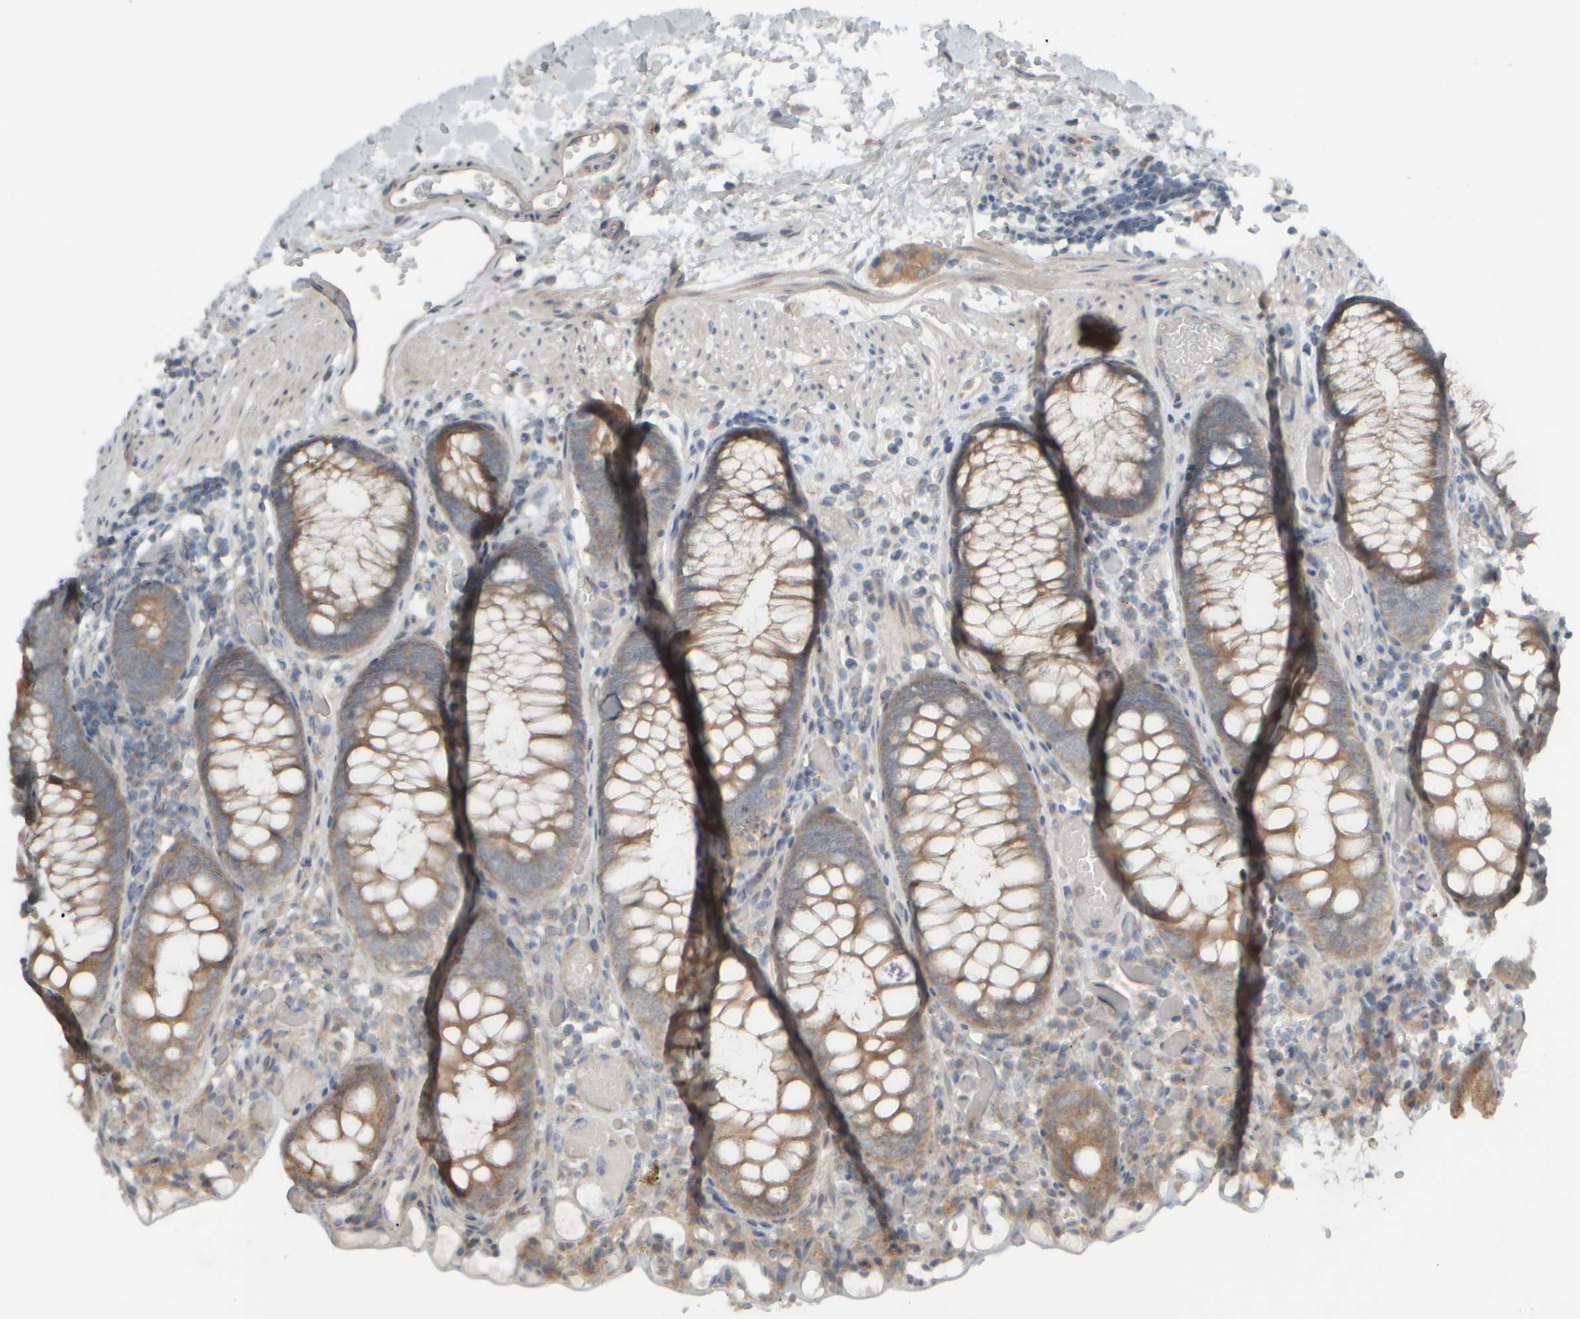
{"staining": {"intensity": "weak", "quantity": "25%-75%", "location": "cytoplasmic/membranous"}, "tissue": "colon", "cell_type": "Endothelial cells", "image_type": "normal", "snomed": [{"axis": "morphology", "description": "Normal tissue, NOS"}, {"axis": "topography", "description": "Colon"}], "caption": "Immunohistochemical staining of unremarkable human colon demonstrates low levels of weak cytoplasmic/membranous staining in approximately 25%-75% of endothelial cells.", "gene": "HGS", "patient": {"sex": "male", "age": 14}}